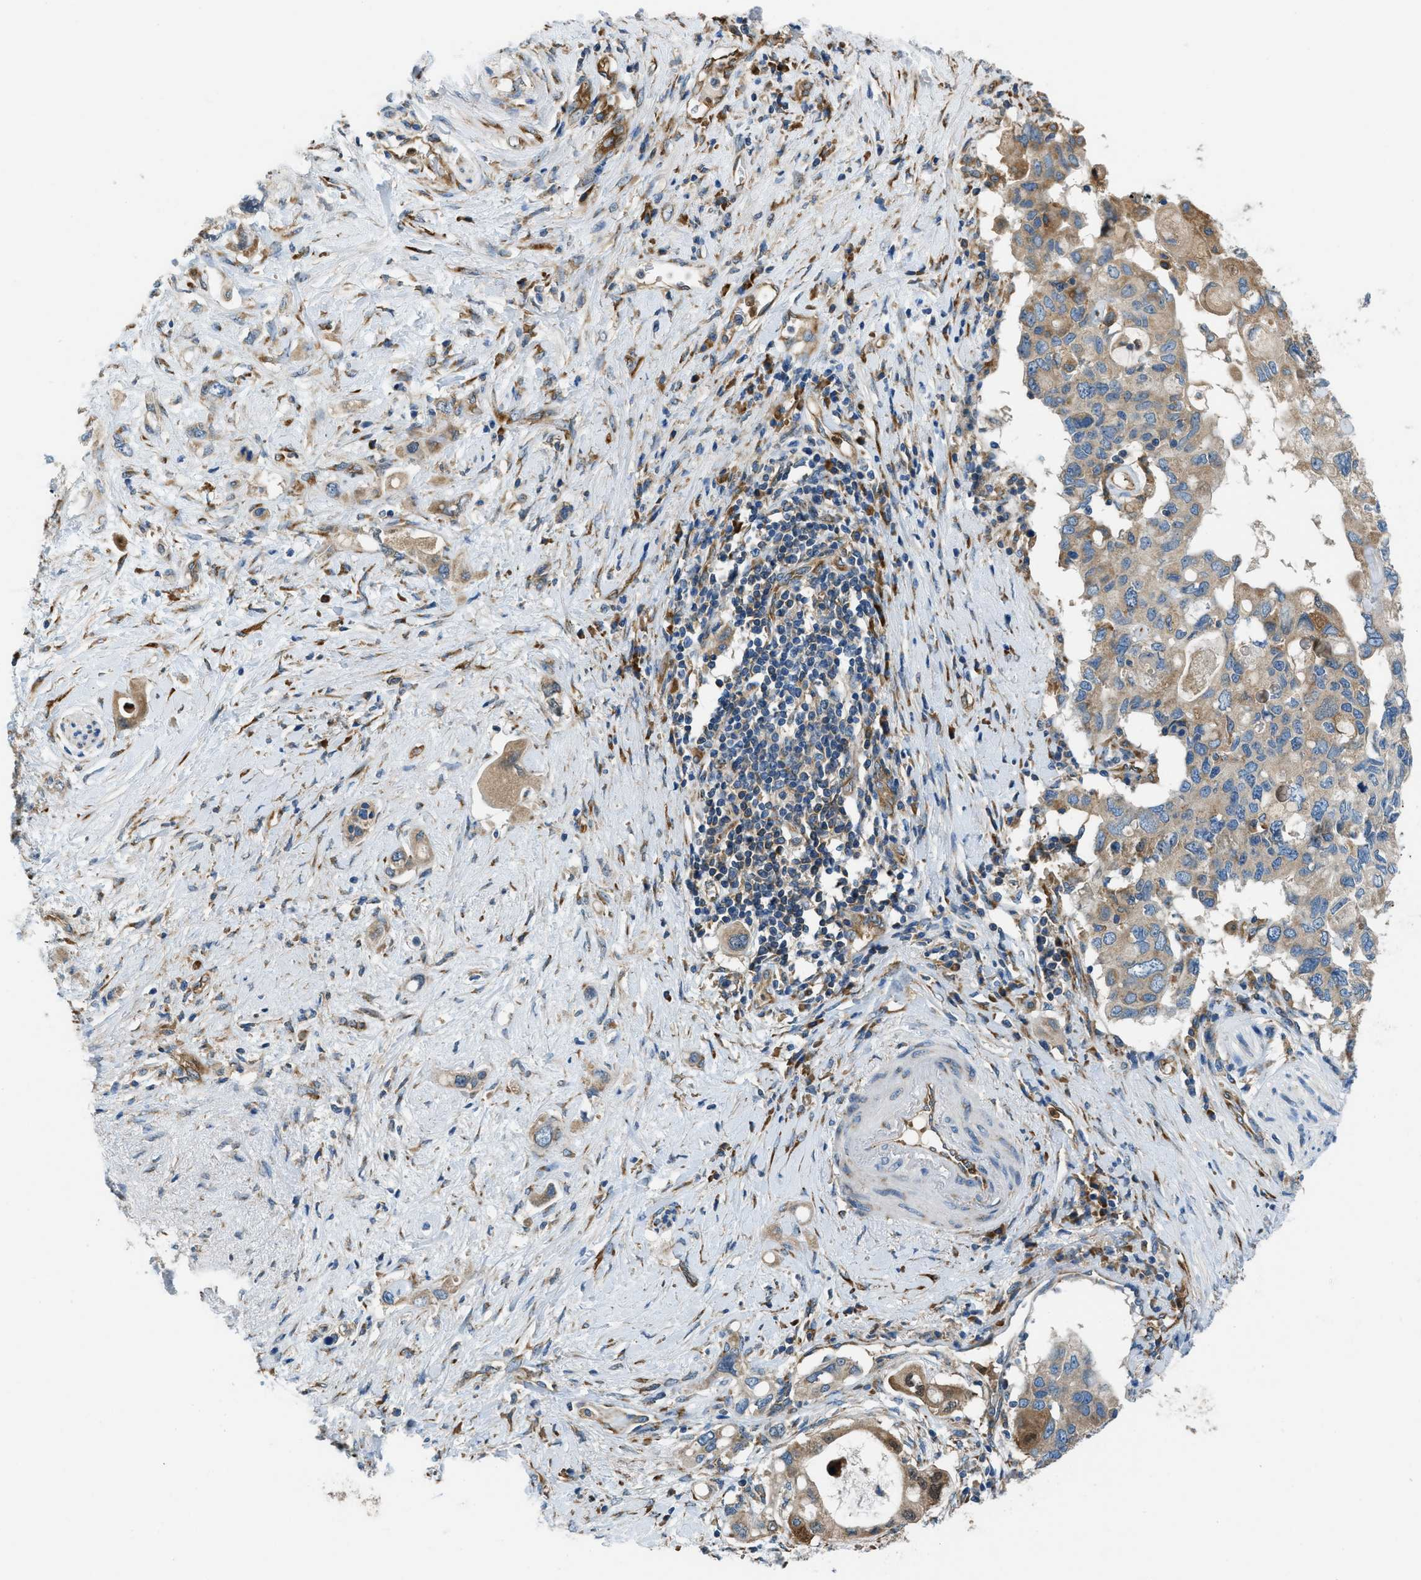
{"staining": {"intensity": "weak", "quantity": ">75%", "location": "cytoplasmic/membranous"}, "tissue": "pancreatic cancer", "cell_type": "Tumor cells", "image_type": "cancer", "snomed": [{"axis": "morphology", "description": "Adenocarcinoma, NOS"}, {"axis": "topography", "description": "Pancreas"}], "caption": "Immunohistochemistry staining of pancreatic cancer, which displays low levels of weak cytoplasmic/membranous staining in approximately >75% of tumor cells indicating weak cytoplasmic/membranous protein staining. The staining was performed using DAB (brown) for protein detection and nuclei were counterstained in hematoxylin (blue).", "gene": "GIMAP8", "patient": {"sex": "female", "age": 56}}